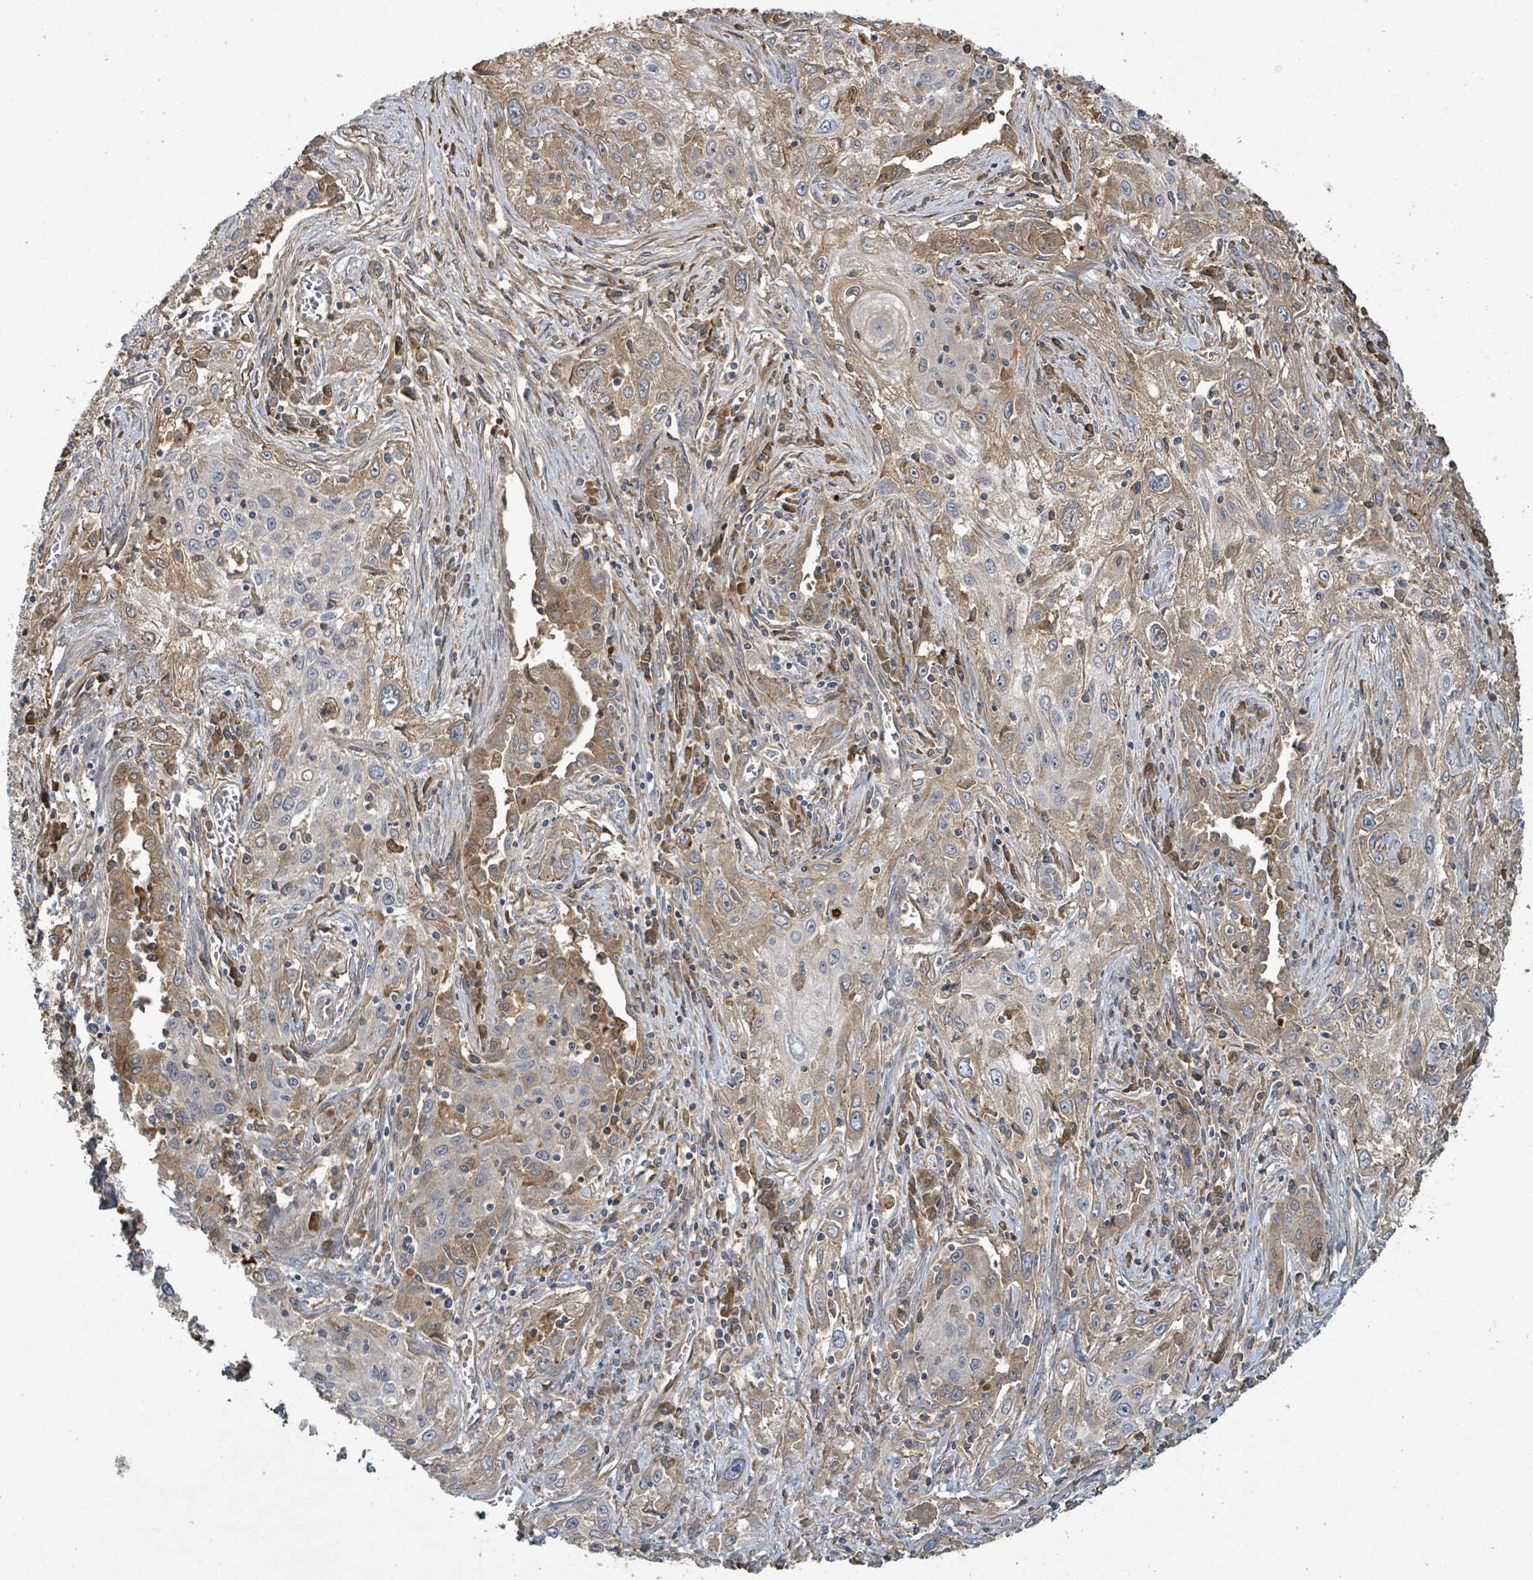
{"staining": {"intensity": "moderate", "quantity": "<25%", "location": "cytoplasmic/membranous"}, "tissue": "lung cancer", "cell_type": "Tumor cells", "image_type": "cancer", "snomed": [{"axis": "morphology", "description": "Squamous cell carcinoma, NOS"}, {"axis": "topography", "description": "Lung"}], "caption": "IHC (DAB) staining of squamous cell carcinoma (lung) shows moderate cytoplasmic/membranous protein positivity in about <25% of tumor cells. (IHC, brightfield microscopy, high magnification).", "gene": "STARD4", "patient": {"sex": "female", "age": 69}}